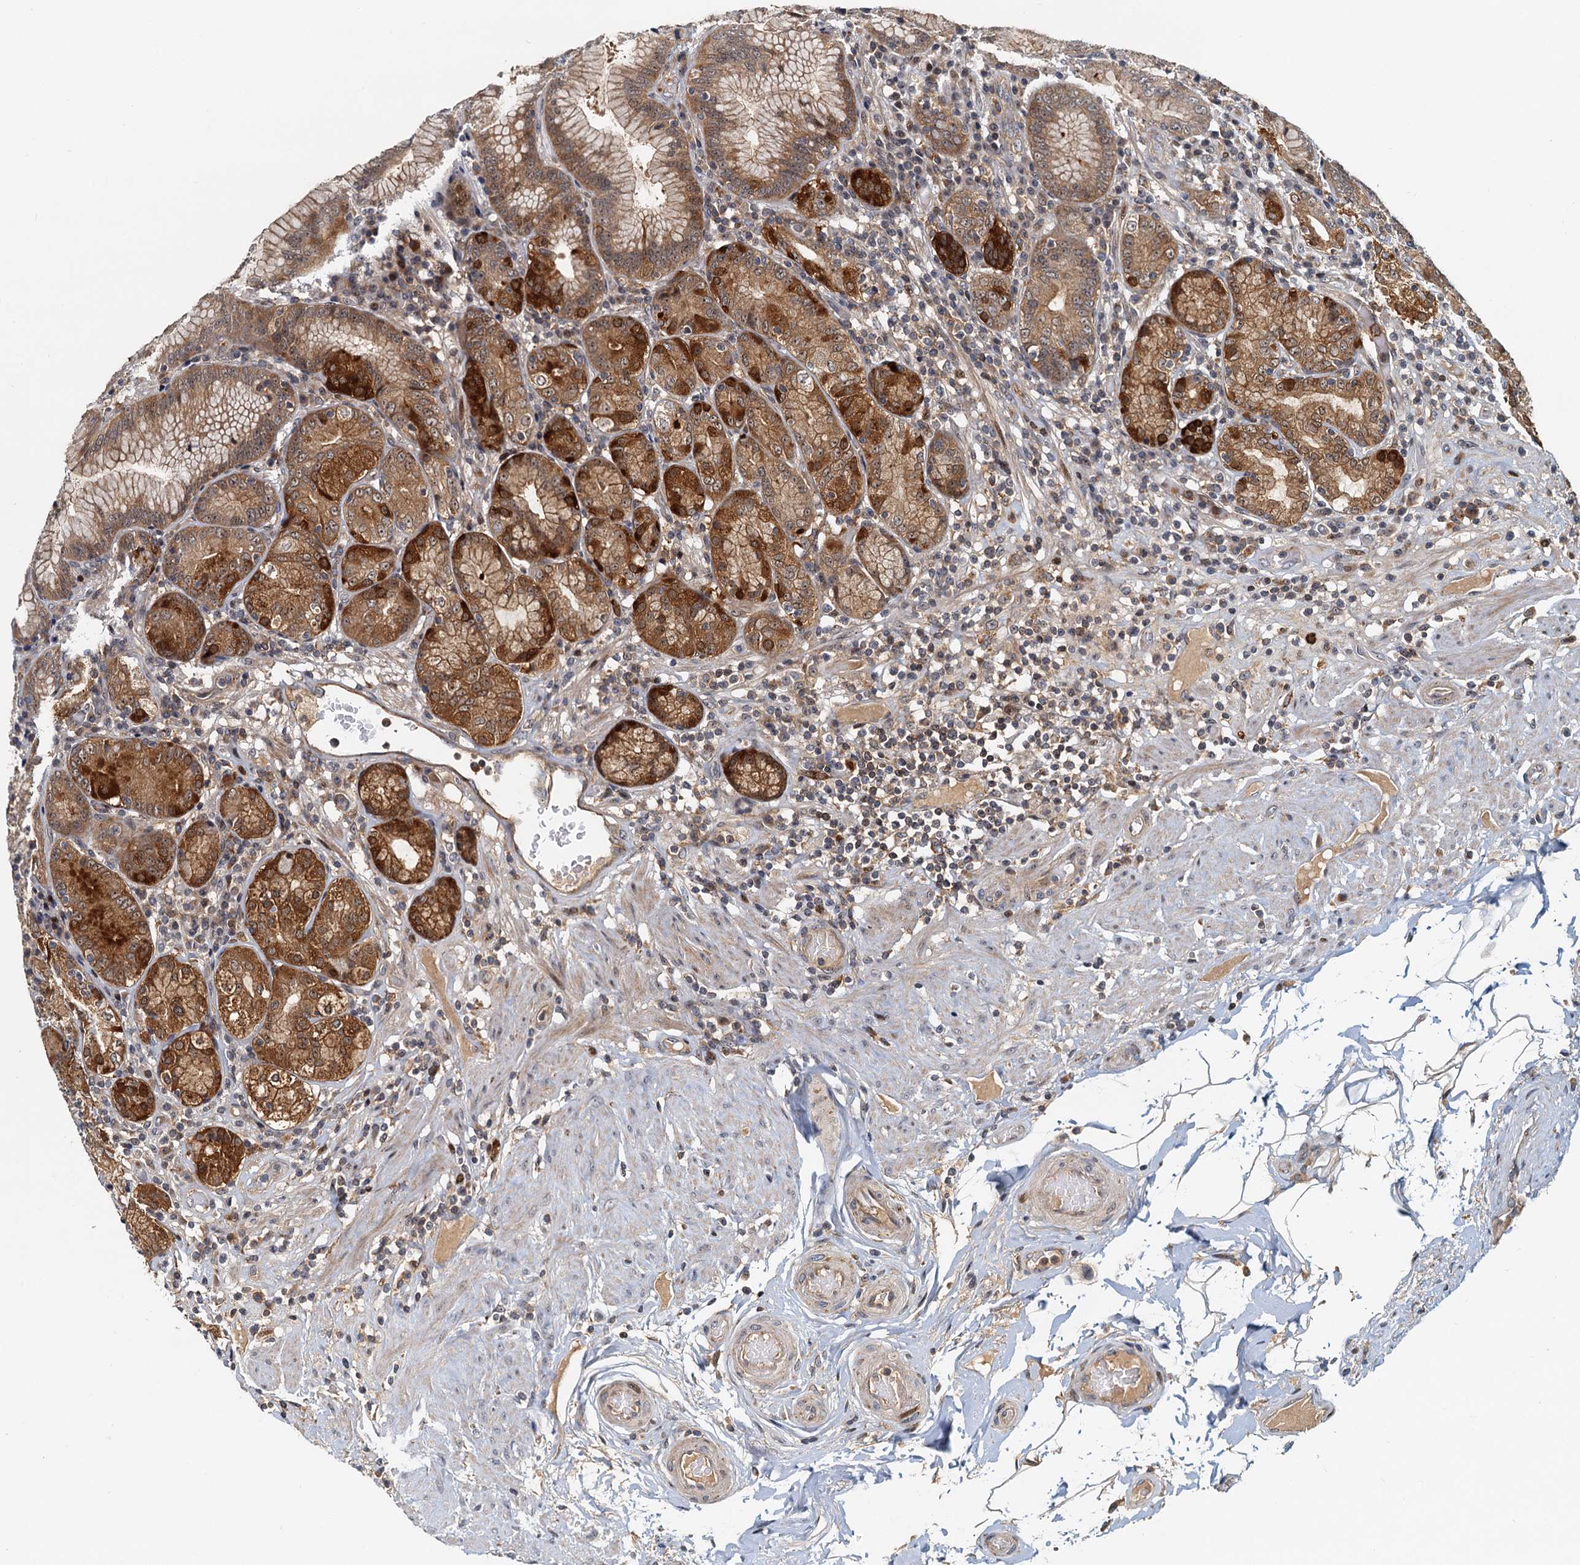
{"staining": {"intensity": "moderate", "quantity": ">75%", "location": "cytoplasmic/membranous"}, "tissue": "stomach", "cell_type": "Glandular cells", "image_type": "normal", "snomed": [{"axis": "morphology", "description": "Normal tissue, NOS"}, {"axis": "topography", "description": "Stomach, upper"}, {"axis": "topography", "description": "Stomach, lower"}], "caption": "Protein staining of unremarkable stomach reveals moderate cytoplasmic/membranous positivity in about >75% of glandular cells. (IHC, brightfield microscopy, high magnification).", "gene": "TOLLIP", "patient": {"sex": "female", "age": 76}}